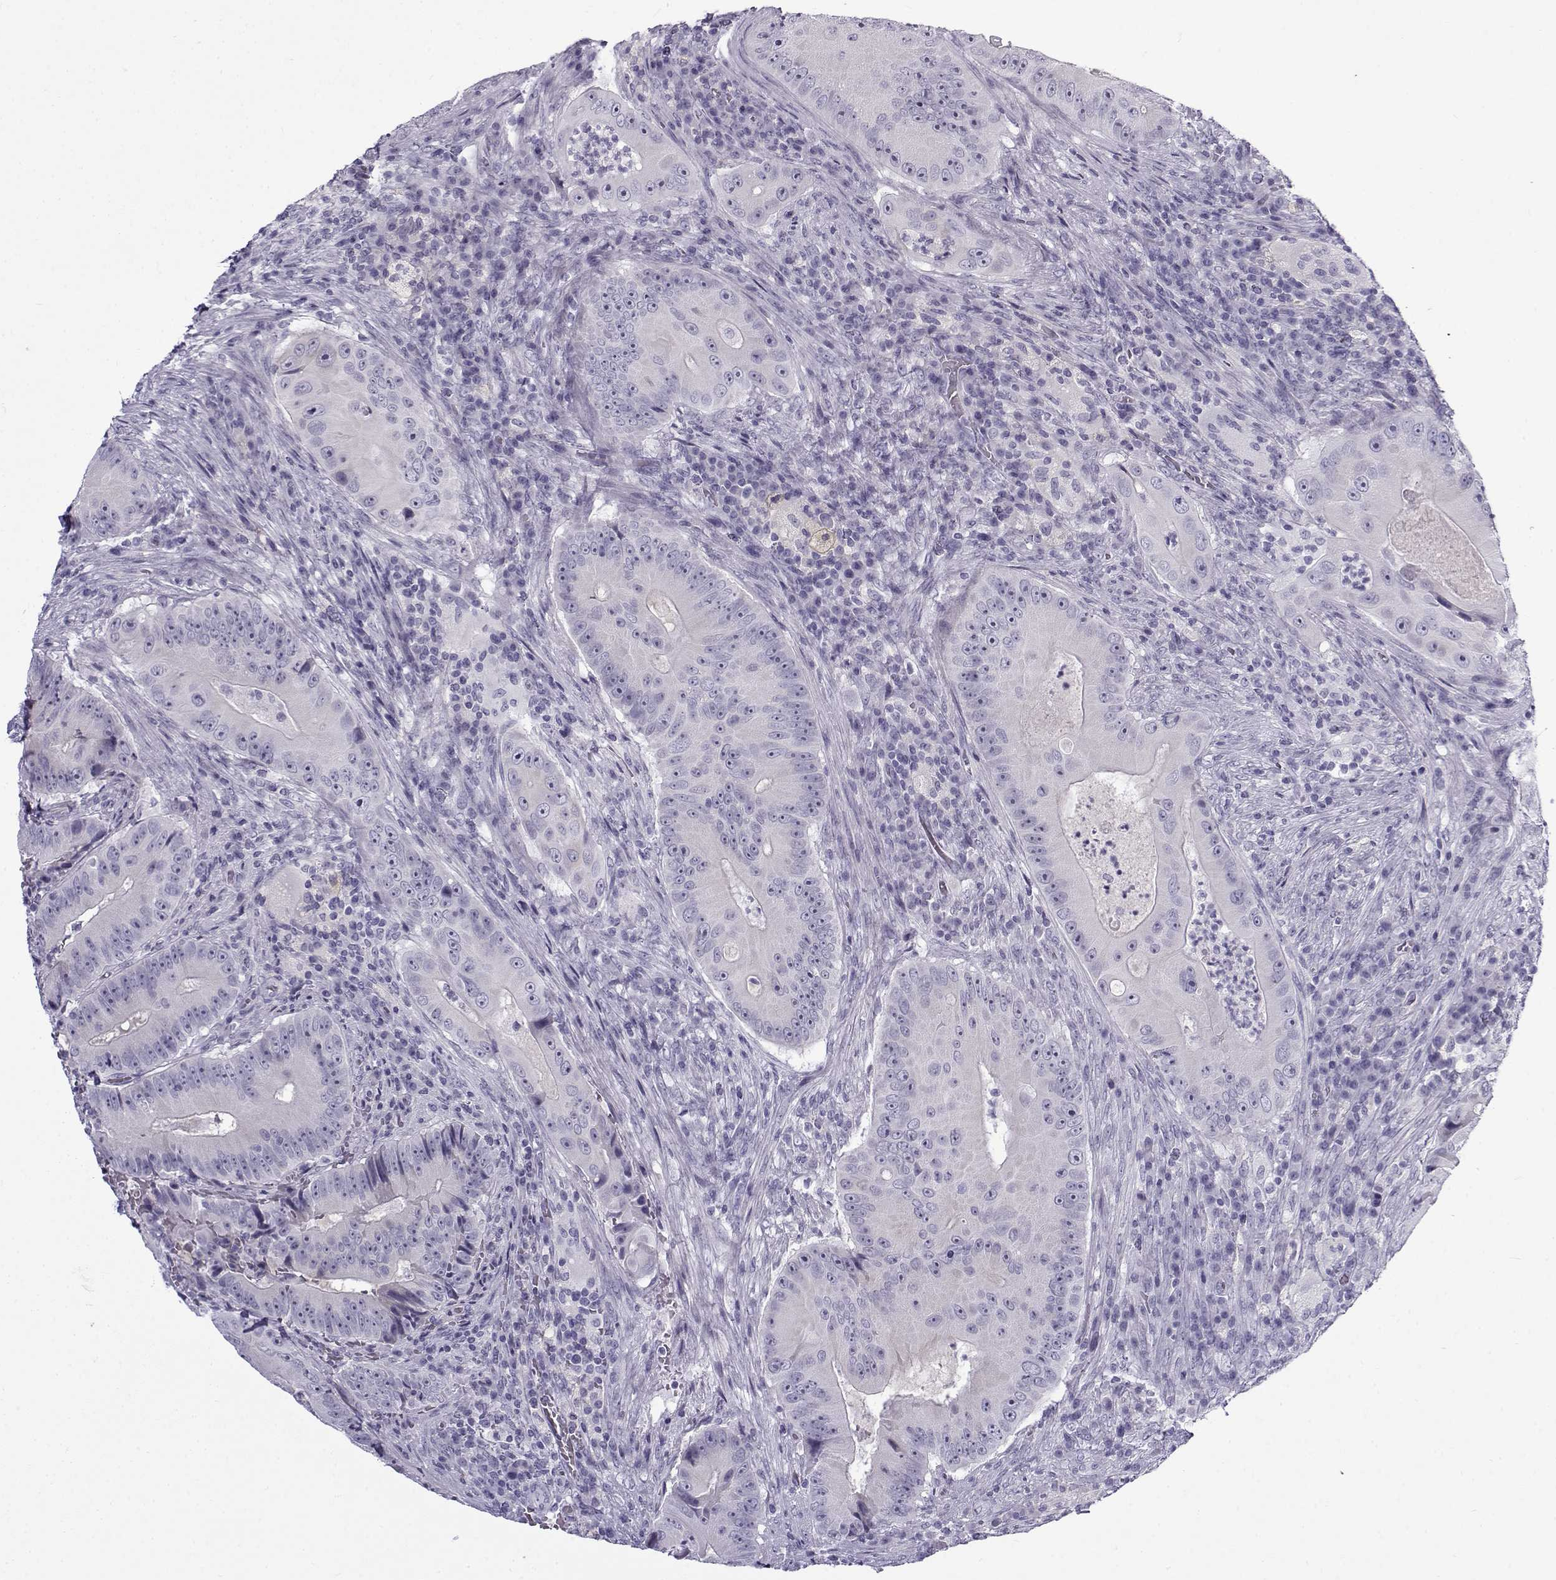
{"staining": {"intensity": "negative", "quantity": "none", "location": "none"}, "tissue": "colorectal cancer", "cell_type": "Tumor cells", "image_type": "cancer", "snomed": [{"axis": "morphology", "description": "Adenocarcinoma, NOS"}, {"axis": "topography", "description": "Colon"}], "caption": "A photomicrograph of human colorectal cancer is negative for staining in tumor cells.", "gene": "GTSF1L", "patient": {"sex": "female", "age": 86}}